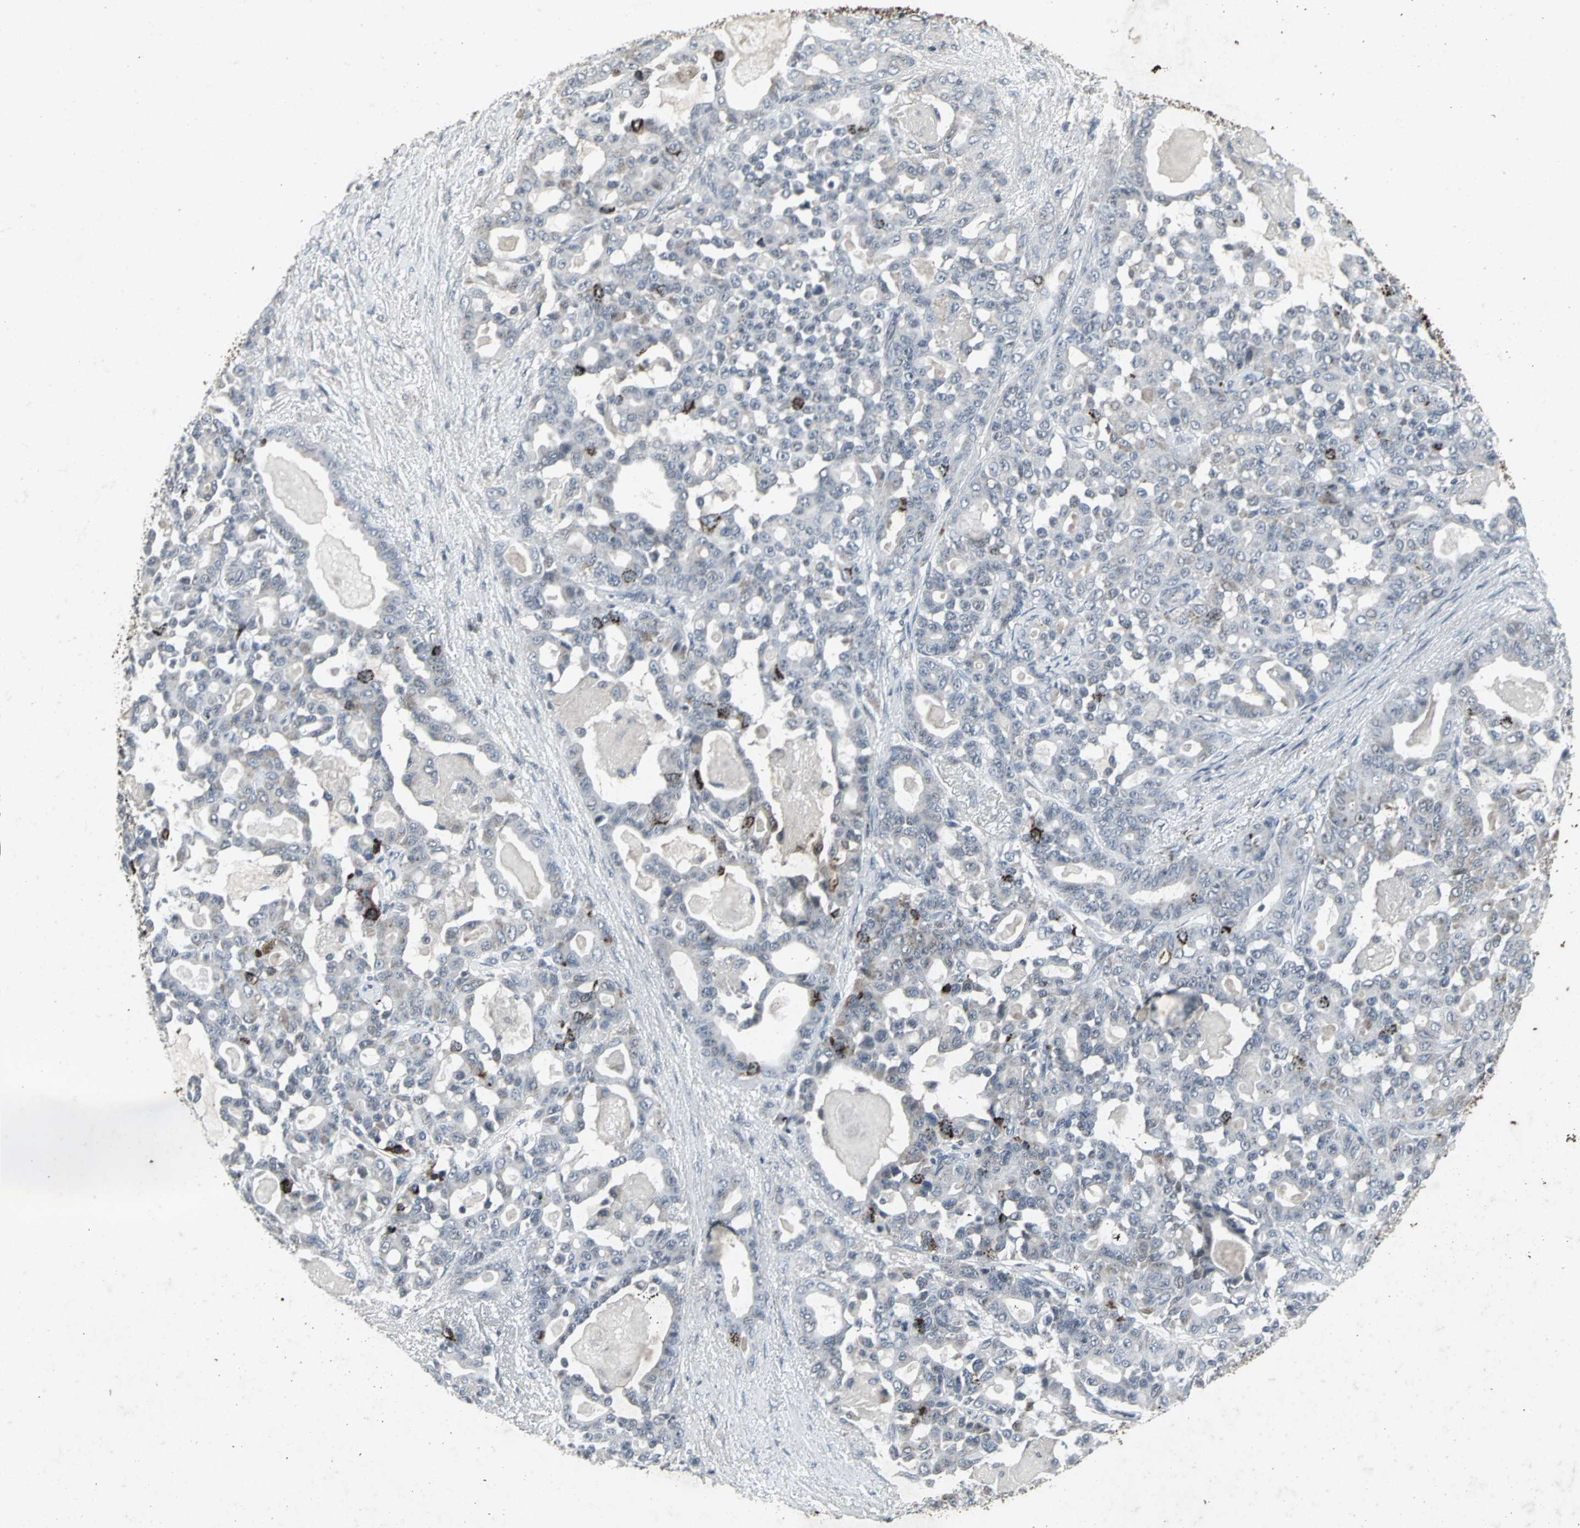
{"staining": {"intensity": "strong", "quantity": "<25%", "location": "cytoplasmic/membranous"}, "tissue": "pancreatic cancer", "cell_type": "Tumor cells", "image_type": "cancer", "snomed": [{"axis": "morphology", "description": "Adenocarcinoma, NOS"}, {"axis": "topography", "description": "Pancreas"}], "caption": "Immunohistochemical staining of pancreatic cancer exhibits medium levels of strong cytoplasmic/membranous protein positivity in about <25% of tumor cells.", "gene": "BMP4", "patient": {"sex": "male", "age": 63}}